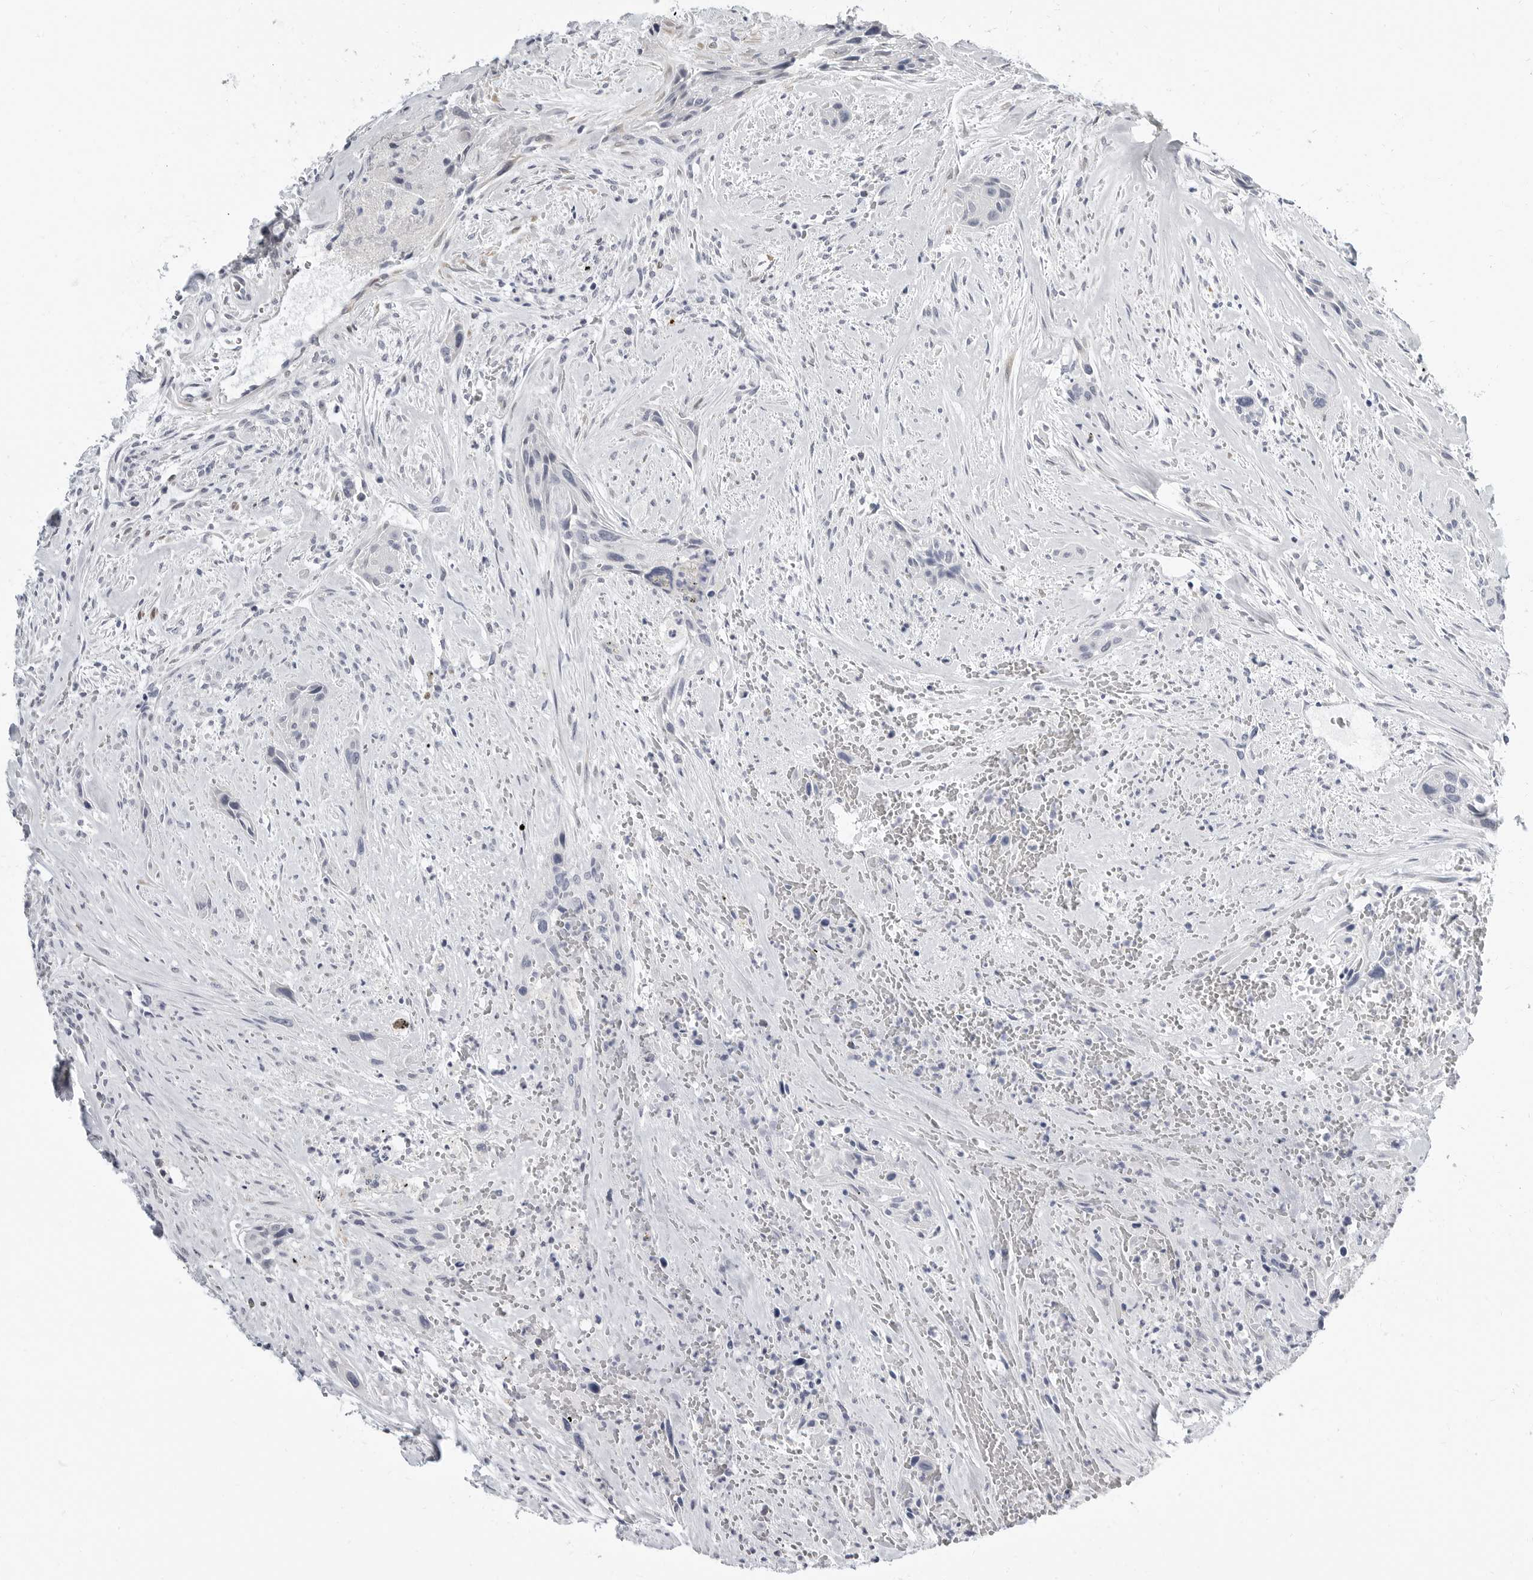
{"staining": {"intensity": "negative", "quantity": "none", "location": "none"}, "tissue": "urothelial cancer", "cell_type": "Tumor cells", "image_type": "cancer", "snomed": [{"axis": "morphology", "description": "Urothelial carcinoma, High grade"}, {"axis": "topography", "description": "Urinary bladder"}], "caption": "Immunohistochemistry (IHC) image of neoplastic tissue: urothelial cancer stained with DAB exhibits no significant protein staining in tumor cells. (DAB (3,3'-diaminobenzidine) immunohistochemistry (IHC) with hematoxylin counter stain).", "gene": "PLN", "patient": {"sex": "male", "age": 35}}